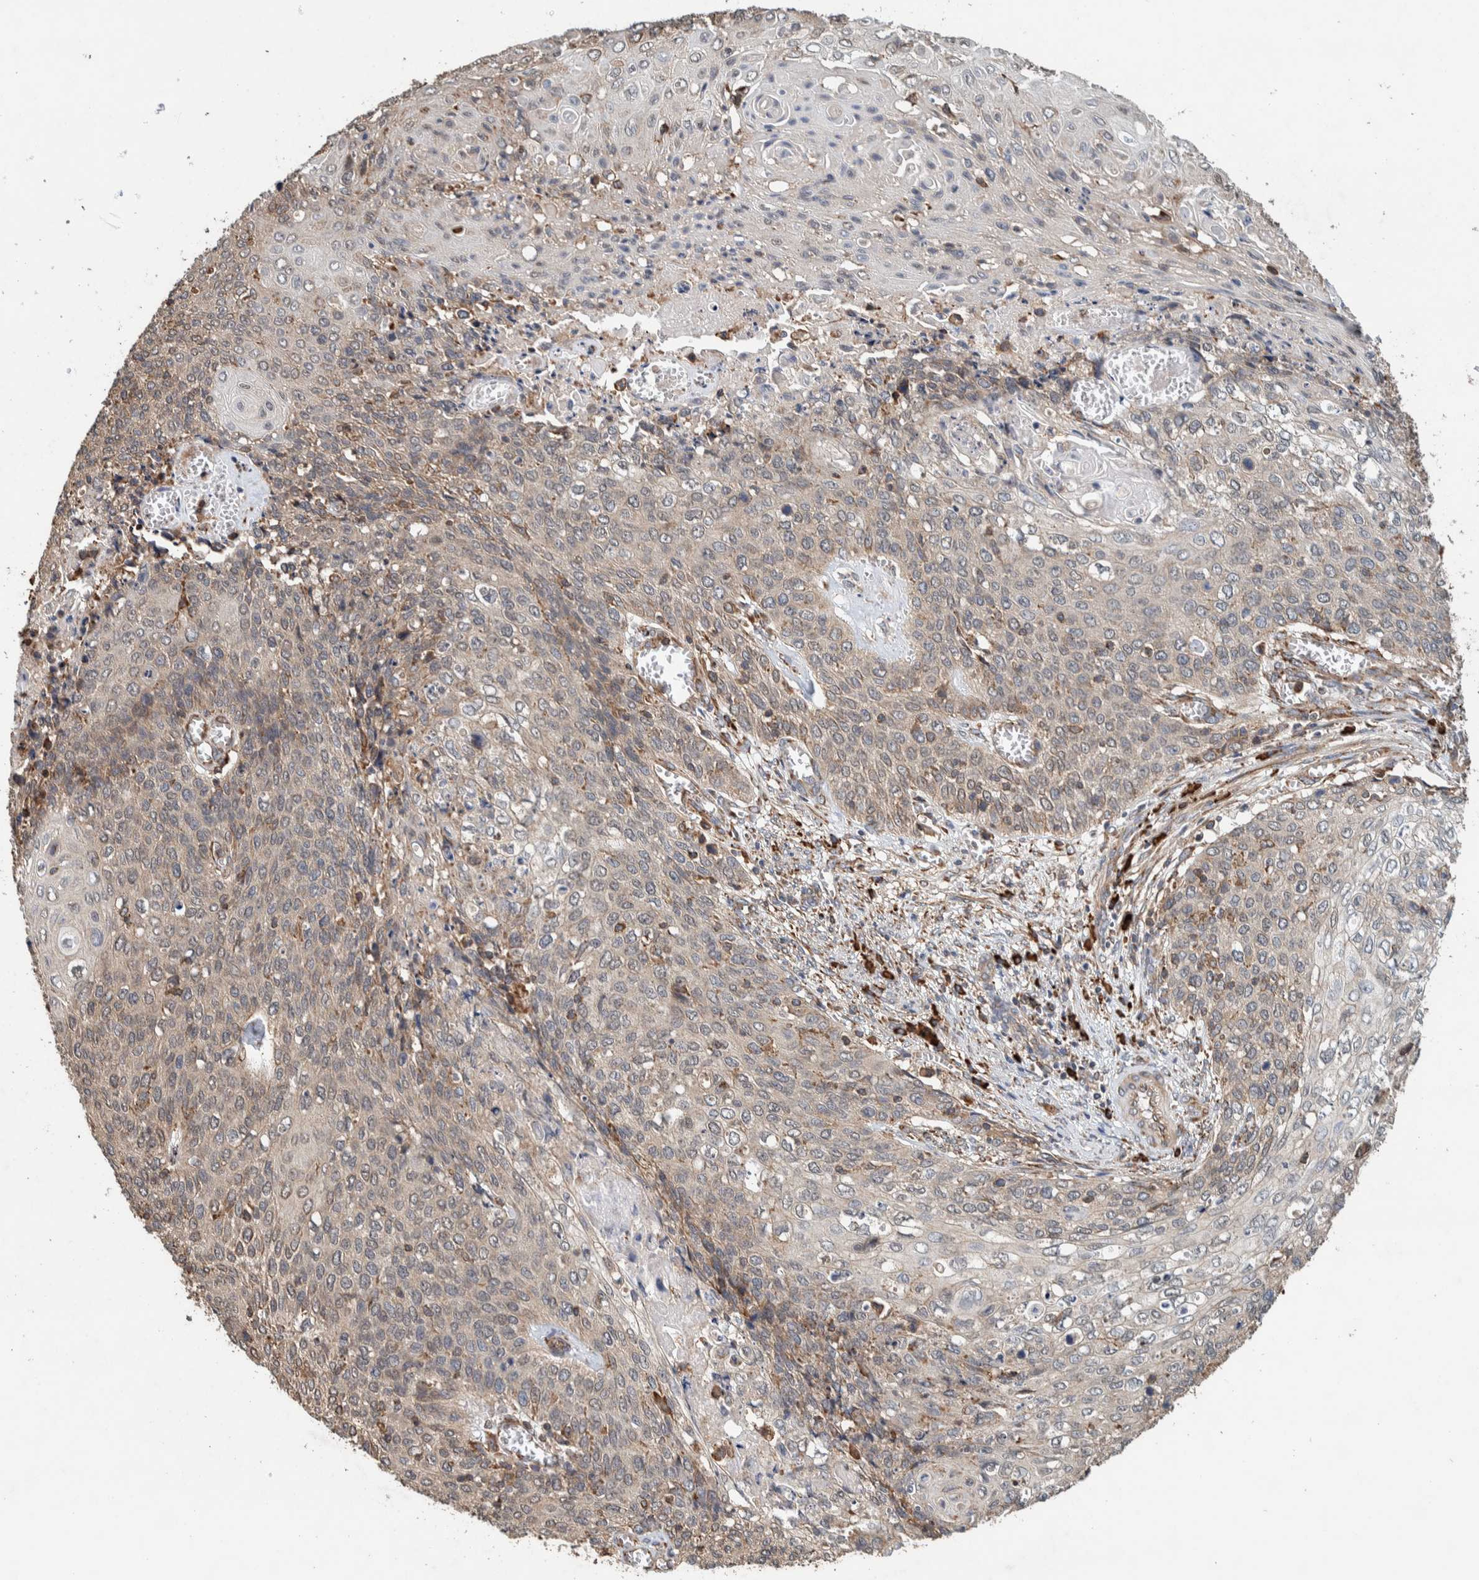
{"staining": {"intensity": "weak", "quantity": ">75%", "location": "cytoplasmic/membranous"}, "tissue": "cervical cancer", "cell_type": "Tumor cells", "image_type": "cancer", "snomed": [{"axis": "morphology", "description": "Squamous cell carcinoma, NOS"}, {"axis": "topography", "description": "Cervix"}], "caption": "Weak cytoplasmic/membranous positivity is seen in about >75% of tumor cells in squamous cell carcinoma (cervical). Using DAB (brown) and hematoxylin (blue) stains, captured at high magnification using brightfield microscopy.", "gene": "PLA2G3", "patient": {"sex": "female", "age": 39}}